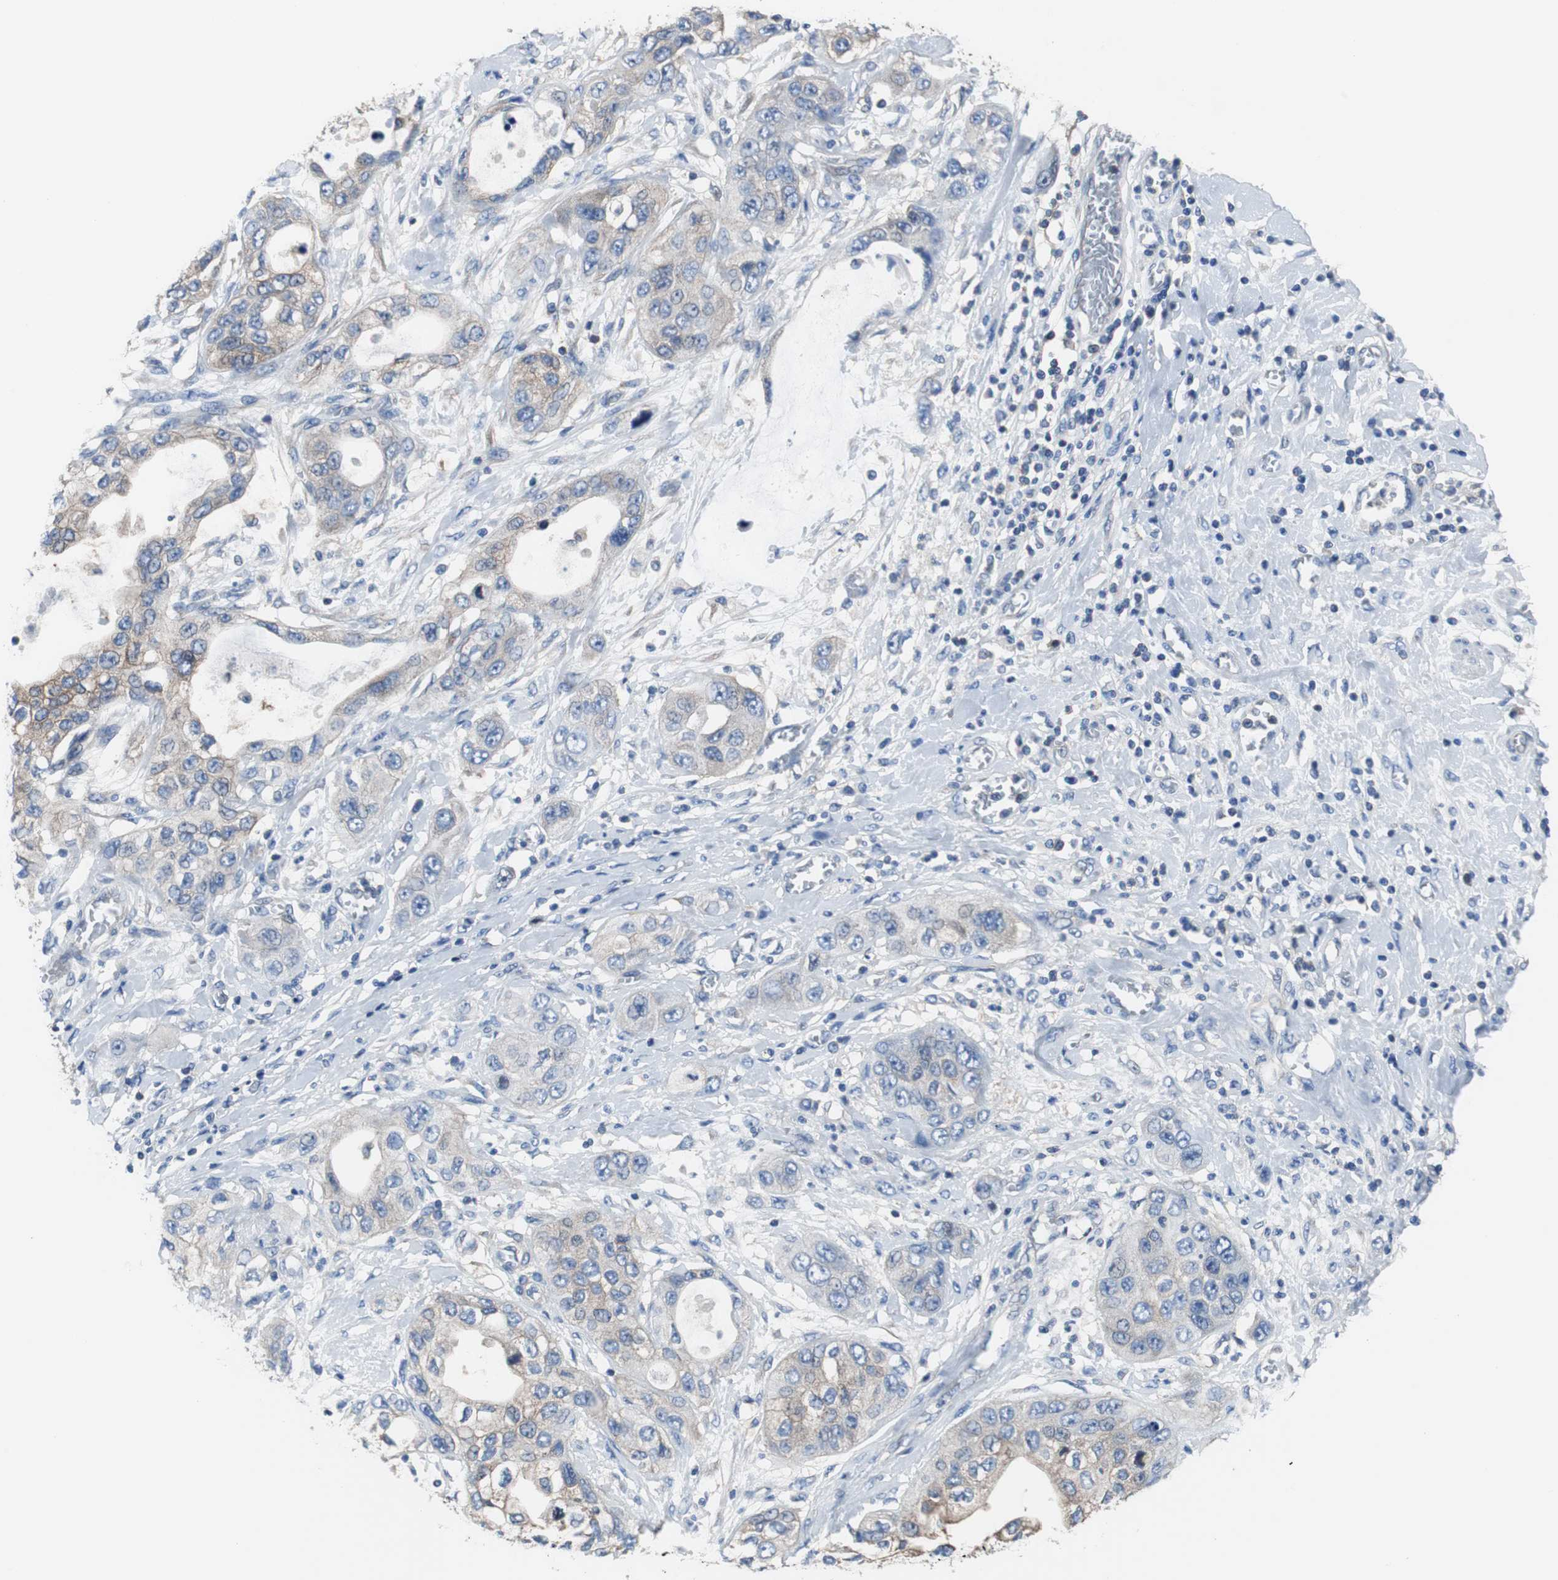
{"staining": {"intensity": "weak", "quantity": "25%-75%", "location": "cytoplasmic/membranous"}, "tissue": "pancreatic cancer", "cell_type": "Tumor cells", "image_type": "cancer", "snomed": [{"axis": "morphology", "description": "Adenocarcinoma, NOS"}, {"axis": "topography", "description": "Pancreas"}], "caption": "Adenocarcinoma (pancreatic) stained for a protein shows weak cytoplasmic/membranous positivity in tumor cells.", "gene": "BRAF", "patient": {"sex": "female", "age": 70}}